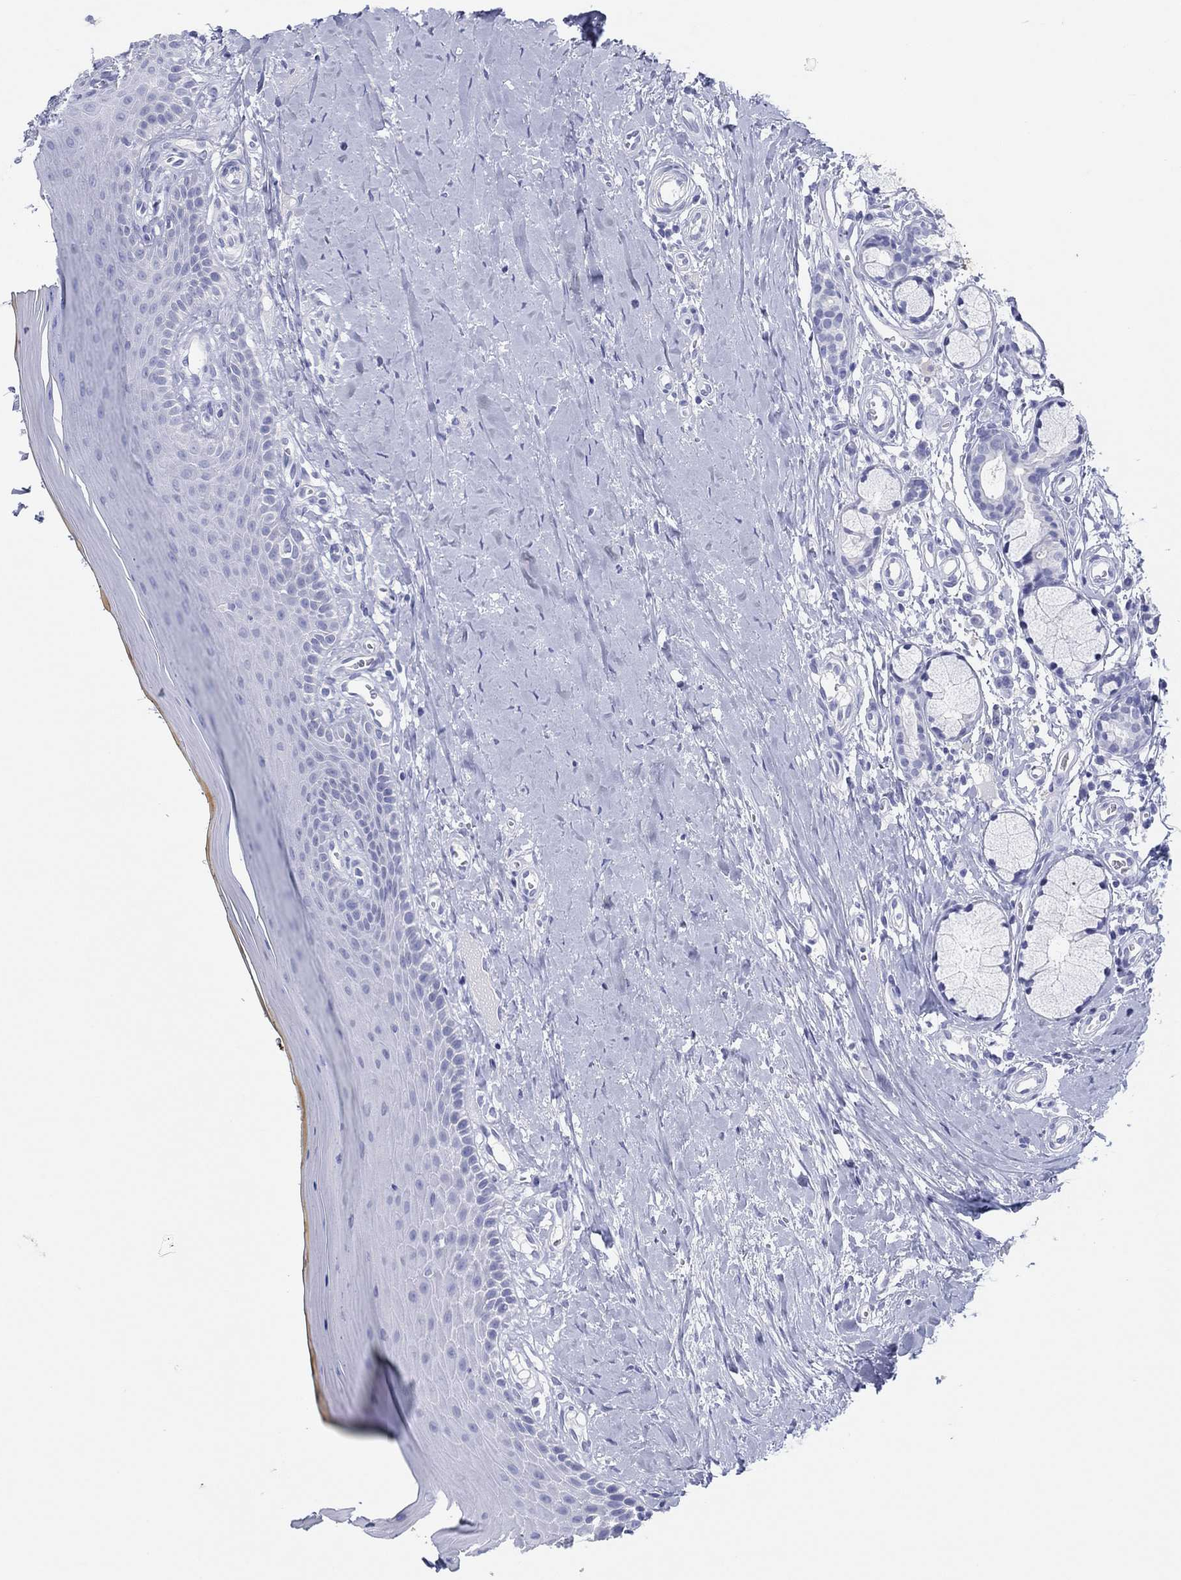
{"staining": {"intensity": "negative", "quantity": "none", "location": "none"}, "tissue": "oral mucosa", "cell_type": "Squamous epithelial cells", "image_type": "normal", "snomed": [{"axis": "morphology", "description": "Normal tissue, NOS"}, {"axis": "topography", "description": "Oral tissue"}], "caption": "The photomicrograph exhibits no staining of squamous epithelial cells in unremarkable oral mucosa. (DAB (3,3'-diaminobenzidine) immunohistochemistry, high magnification).", "gene": "ERICH3", "patient": {"sex": "female", "age": 43}}